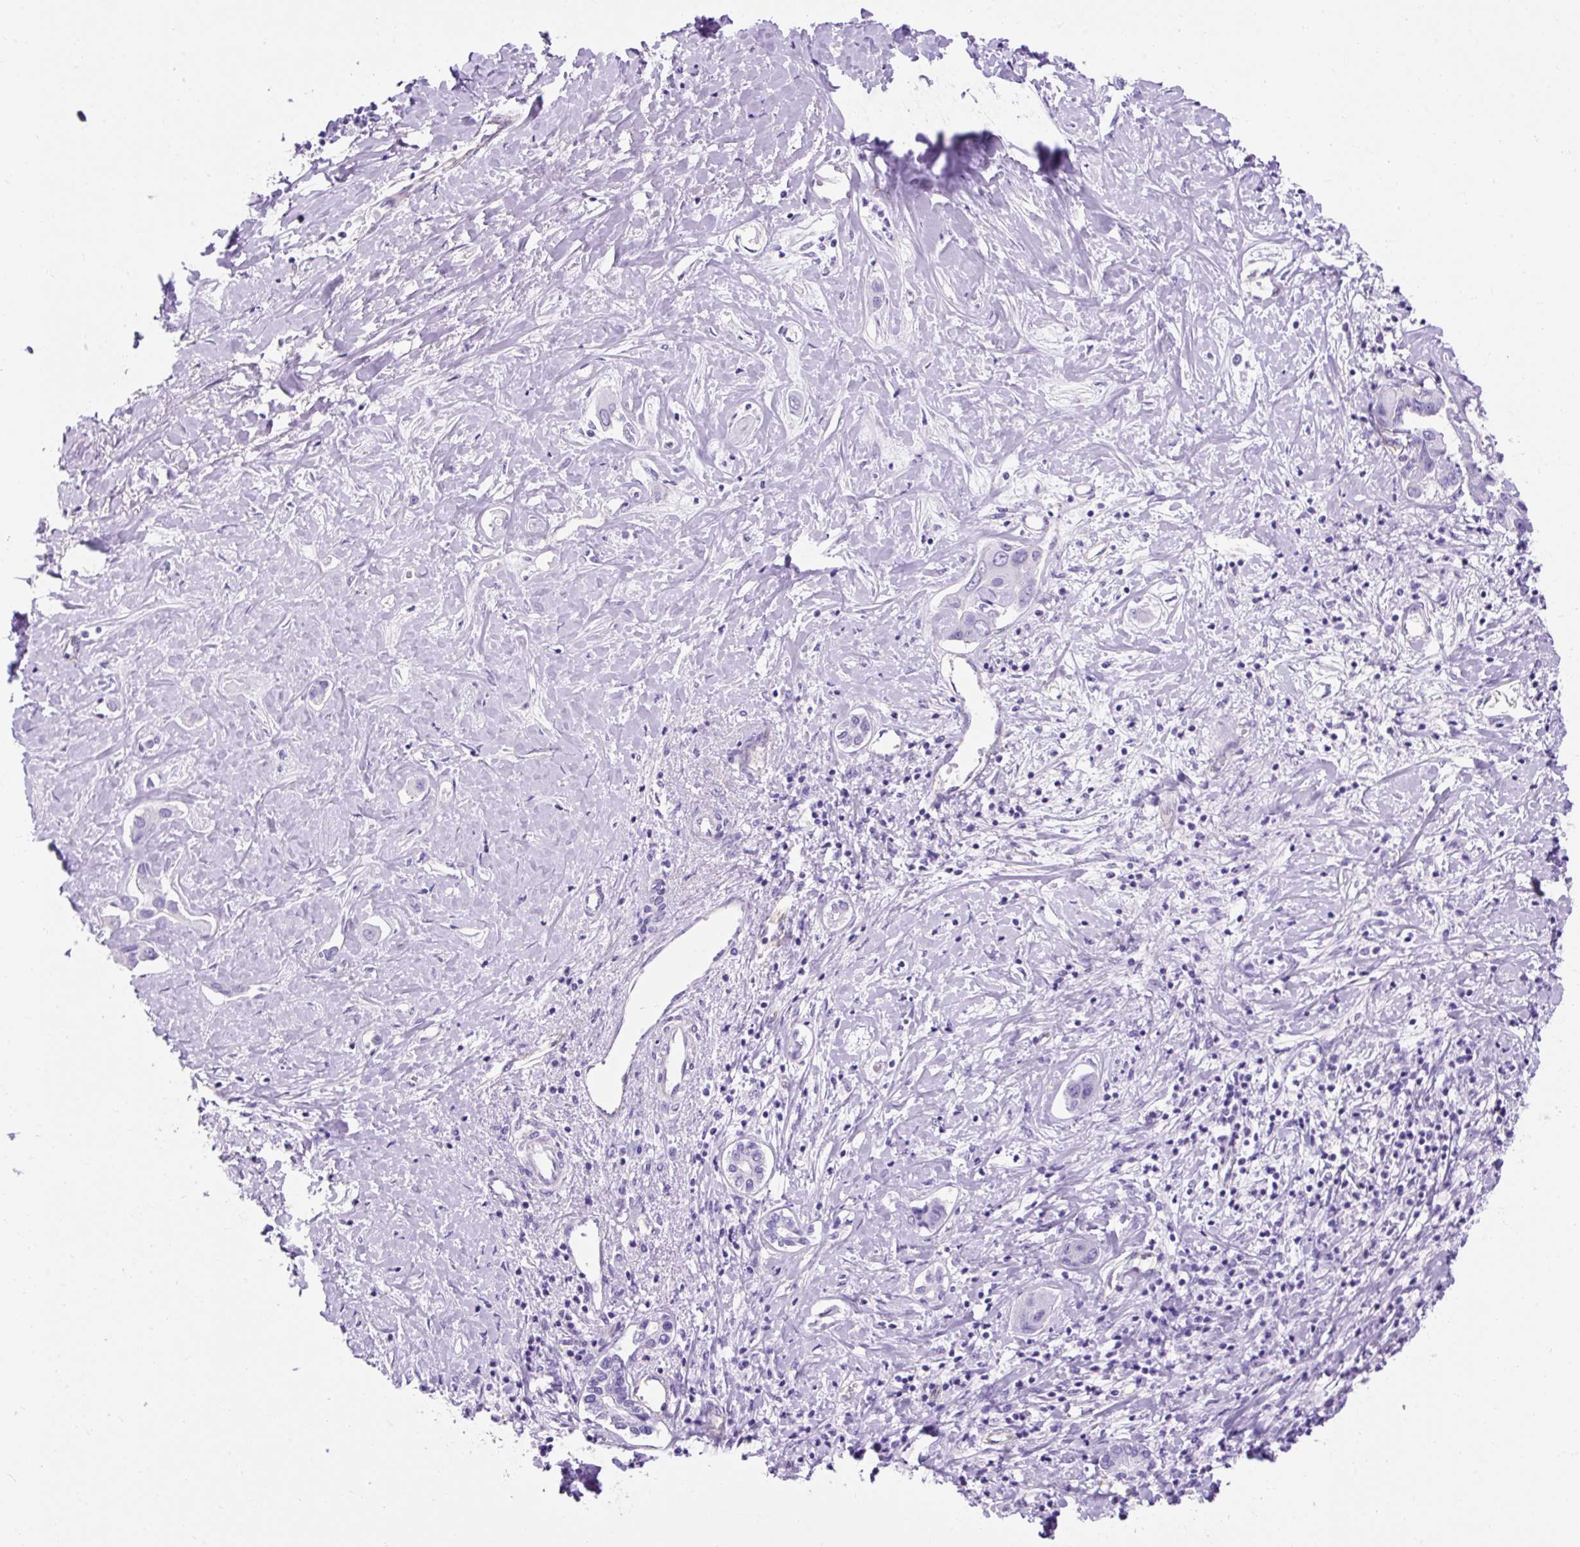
{"staining": {"intensity": "negative", "quantity": "none", "location": "none"}, "tissue": "liver cancer", "cell_type": "Tumor cells", "image_type": "cancer", "snomed": [{"axis": "morphology", "description": "Cholangiocarcinoma"}, {"axis": "topography", "description": "Liver"}], "caption": "An immunohistochemistry image of liver cholangiocarcinoma is shown. There is no staining in tumor cells of liver cholangiocarcinoma.", "gene": "KRT12", "patient": {"sex": "male", "age": 59}}